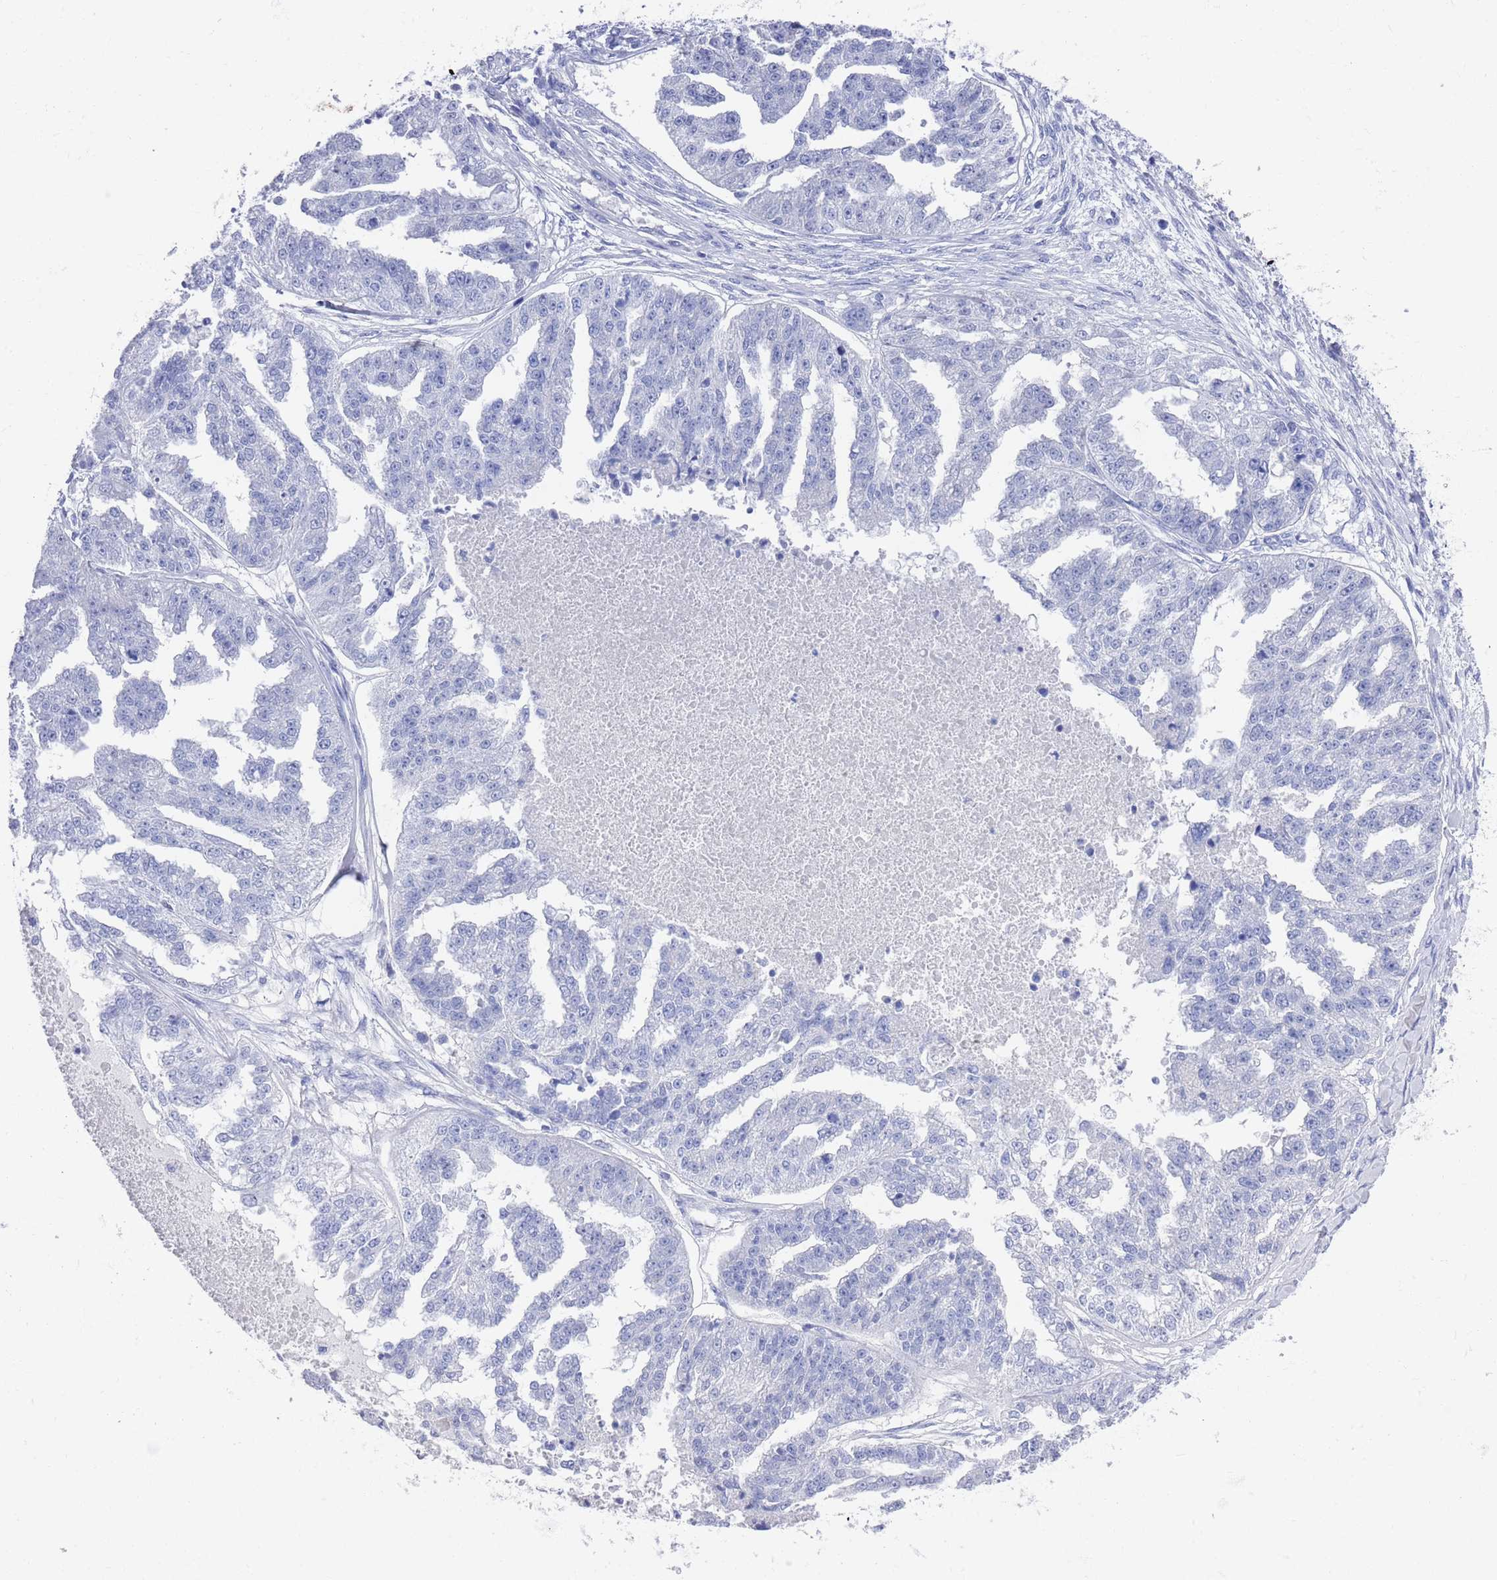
{"staining": {"intensity": "negative", "quantity": "none", "location": "none"}, "tissue": "ovarian cancer", "cell_type": "Tumor cells", "image_type": "cancer", "snomed": [{"axis": "morphology", "description": "Cystadenocarcinoma, serous, NOS"}, {"axis": "topography", "description": "Ovary"}], "caption": "This is a micrograph of immunohistochemistry (IHC) staining of serous cystadenocarcinoma (ovarian), which shows no staining in tumor cells. (DAB IHC visualized using brightfield microscopy, high magnification).", "gene": "MTMR2", "patient": {"sex": "female", "age": 58}}